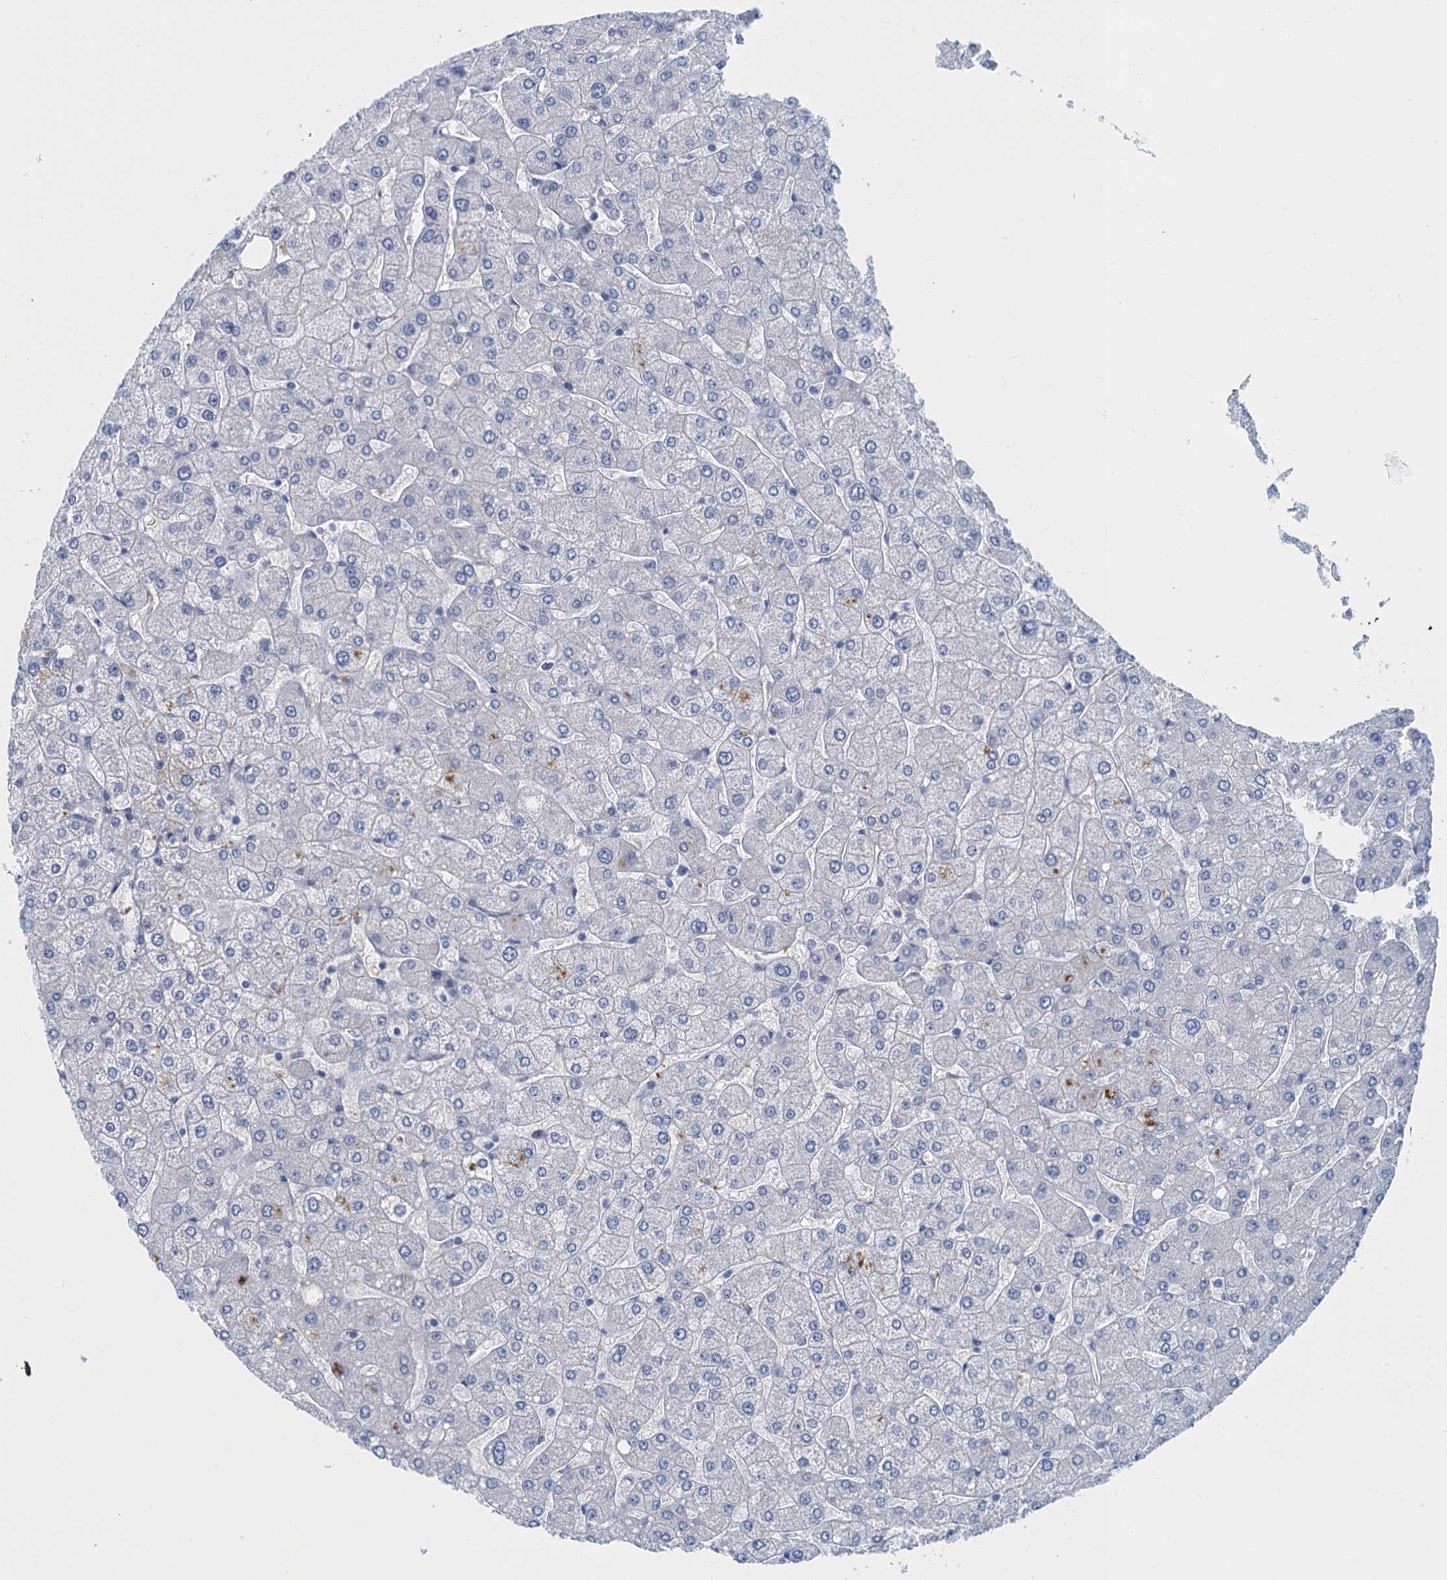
{"staining": {"intensity": "negative", "quantity": "none", "location": "none"}, "tissue": "liver", "cell_type": "Cholangiocytes", "image_type": "normal", "snomed": [{"axis": "morphology", "description": "Normal tissue, NOS"}, {"axis": "topography", "description": "Liver"}], "caption": "IHC histopathology image of benign liver: liver stained with DAB shows no significant protein positivity in cholangiocytes.", "gene": "MYADML2", "patient": {"sex": "male", "age": 55}}